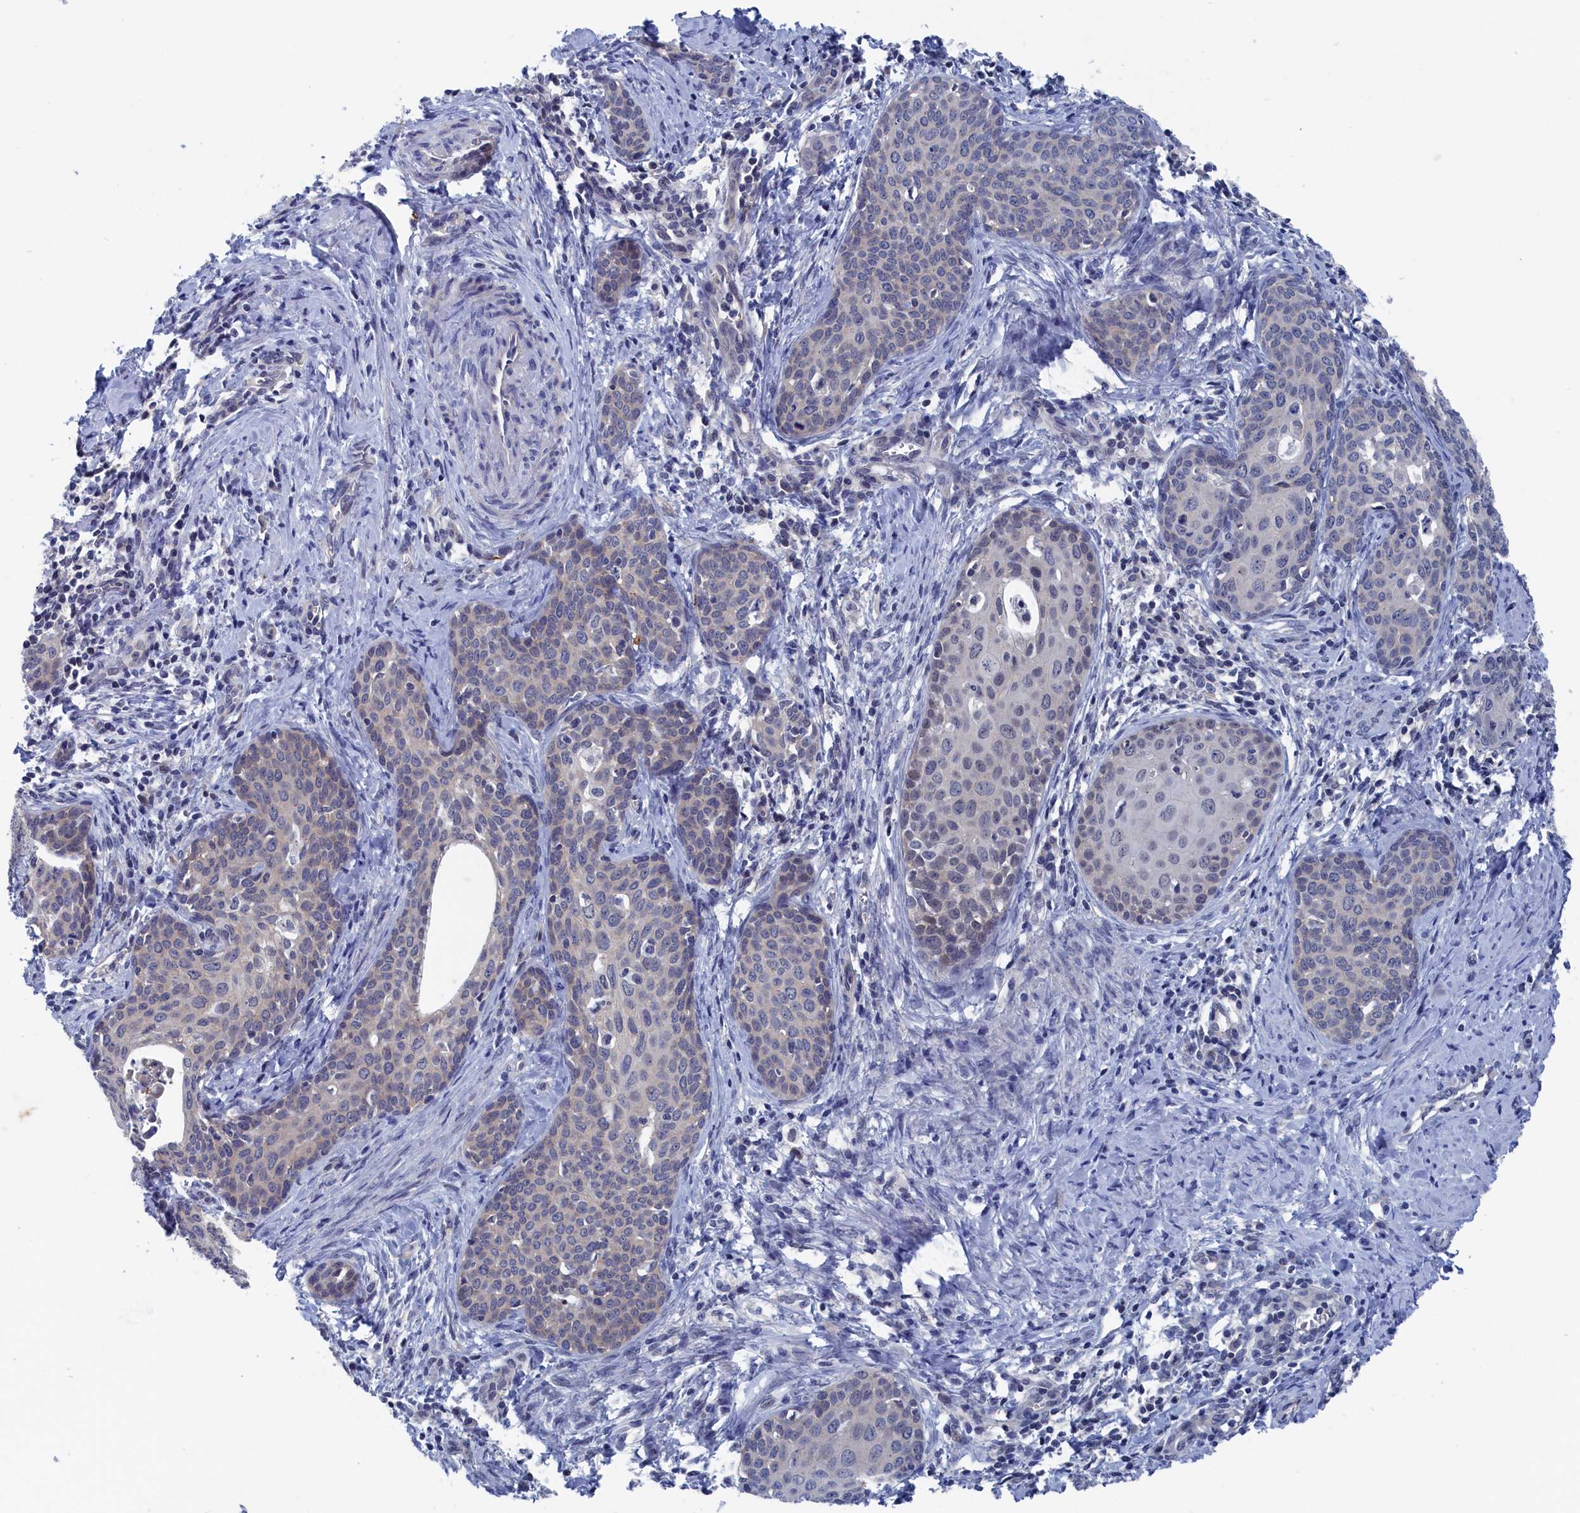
{"staining": {"intensity": "negative", "quantity": "none", "location": "none"}, "tissue": "cervical cancer", "cell_type": "Tumor cells", "image_type": "cancer", "snomed": [{"axis": "morphology", "description": "Squamous cell carcinoma, NOS"}, {"axis": "topography", "description": "Cervix"}], "caption": "Cervical squamous cell carcinoma was stained to show a protein in brown. There is no significant expression in tumor cells.", "gene": "MARCHF3", "patient": {"sex": "female", "age": 52}}